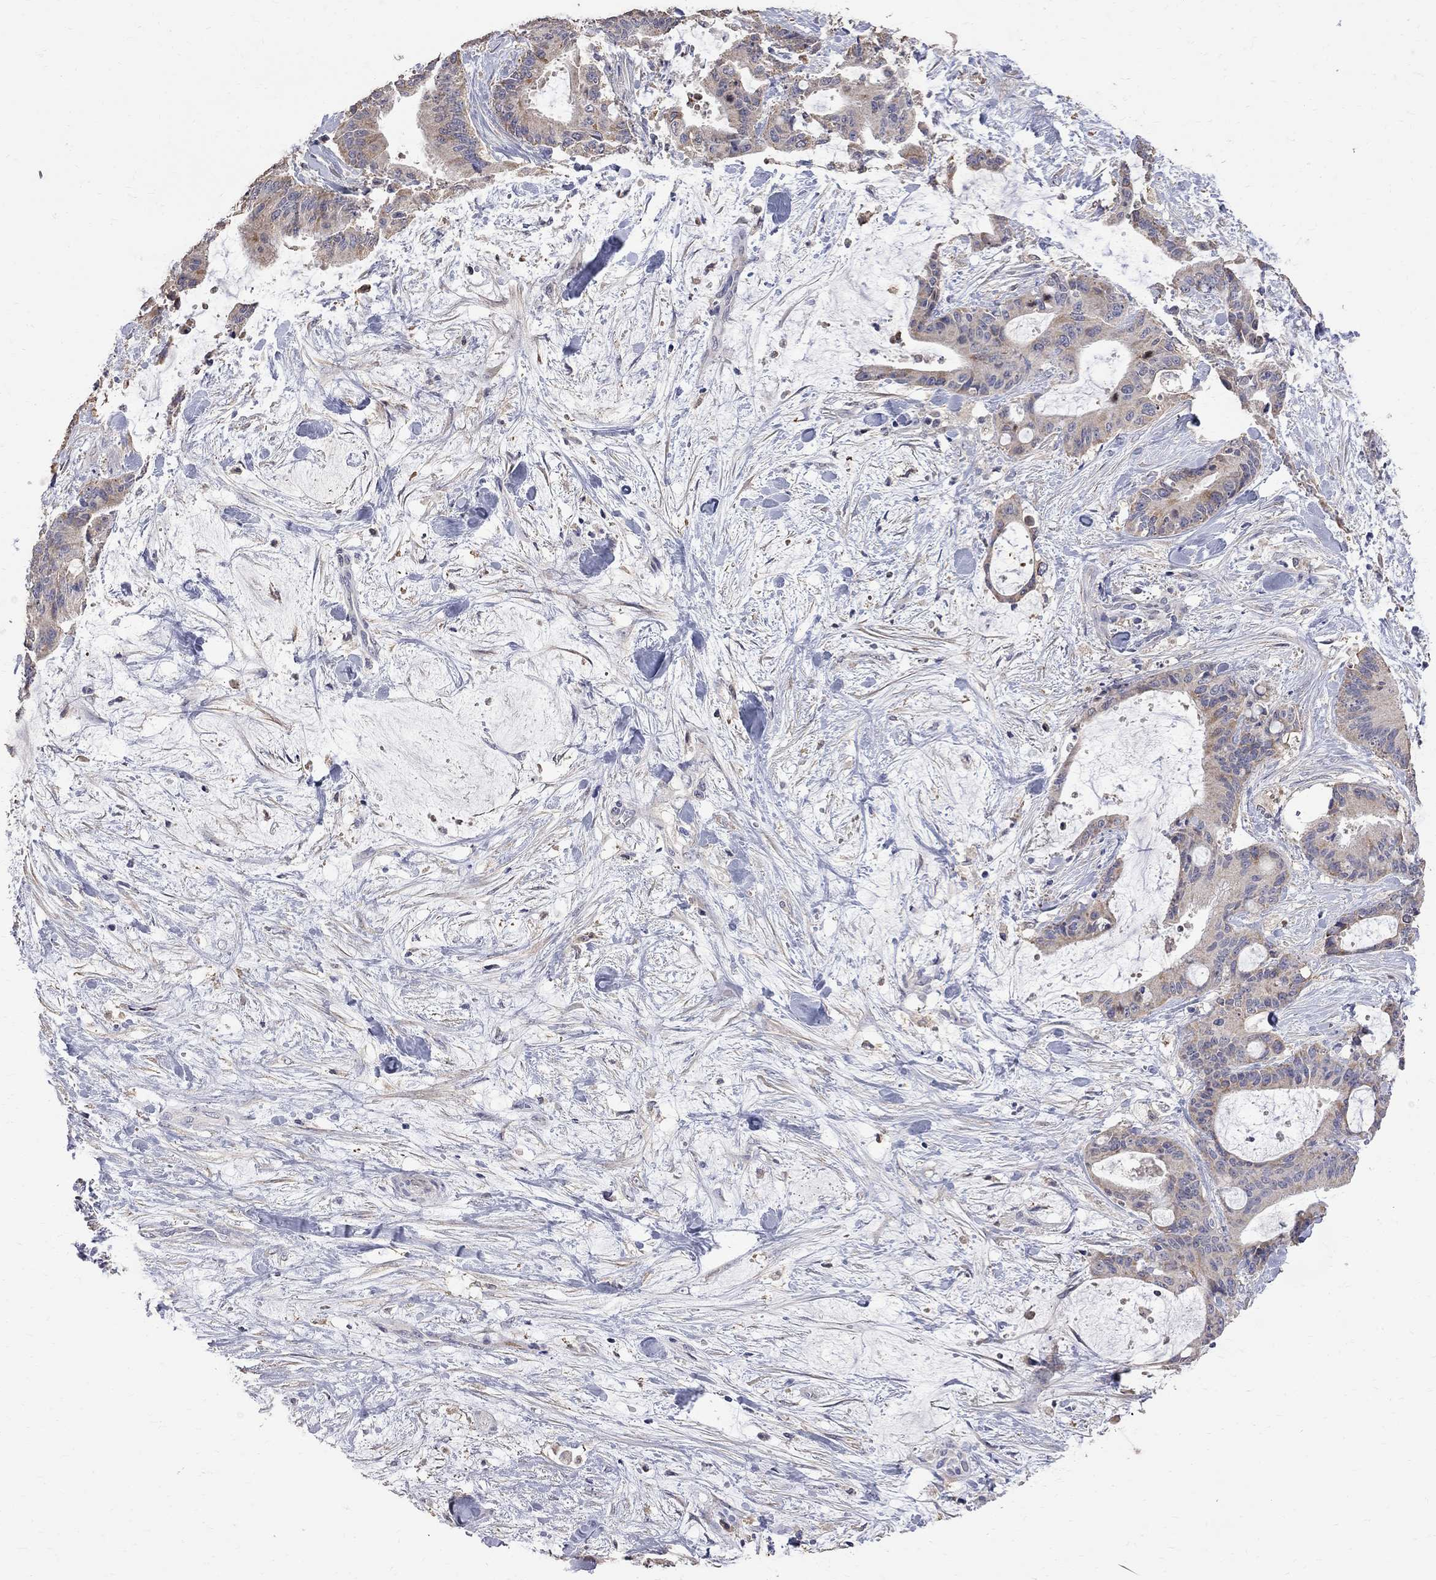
{"staining": {"intensity": "weak", "quantity": "<25%", "location": "cytoplasmic/membranous"}, "tissue": "liver cancer", "cell_type": "Tumor cells", "image_type": "cancer", "snomed": [{"axis": "morphology", "description": "Cholangiocarcinoma"}, {"axis": "topography", "description": "Liver"}], "caption": "Protein analysis of liver cancer (cholangiocarcinoma) shows no significant positivity in tumor cells.", "gene": "CKAP2", "patient": {"sex": "female", "age": 73}}